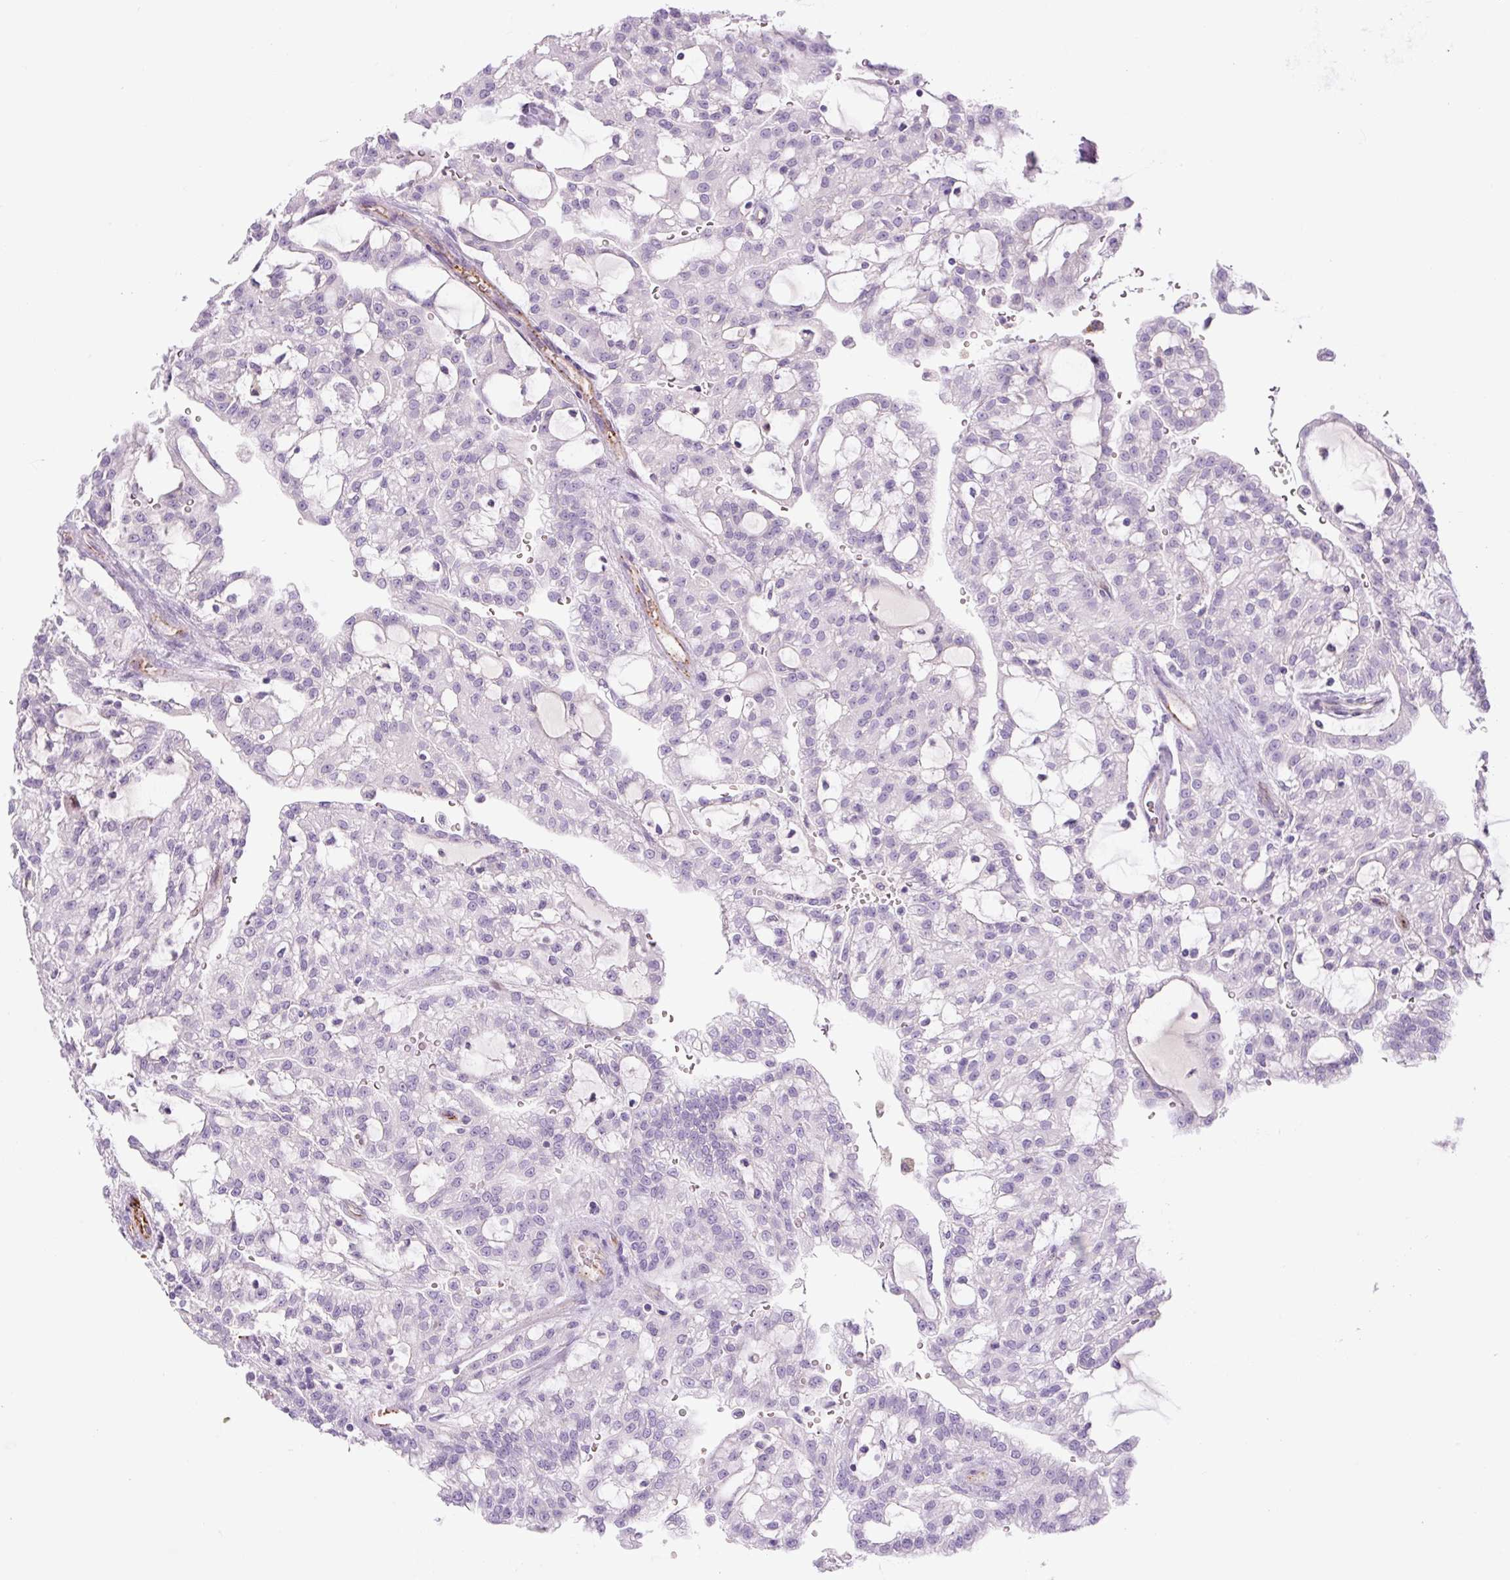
{"staining": {"intensity": "negative", "quantity": "none", "location": "none"}, "tissue": "renal cancer", "cell_type": "Tumor cells", "image_type": "cancer", "snomed": [{"axis": "morphology", "description": "Adenocarcinoma, NOS"}, {"axis": "topography", "description": "Kidney"}], "caption": "This is an immunohistochemistry (IHC) photomicrograph of renal cancer (adenocarcinoma). There is no staining in tumor cells.", "gene": "RSPO4", "patient": {"sex": "male", "age": 63}}